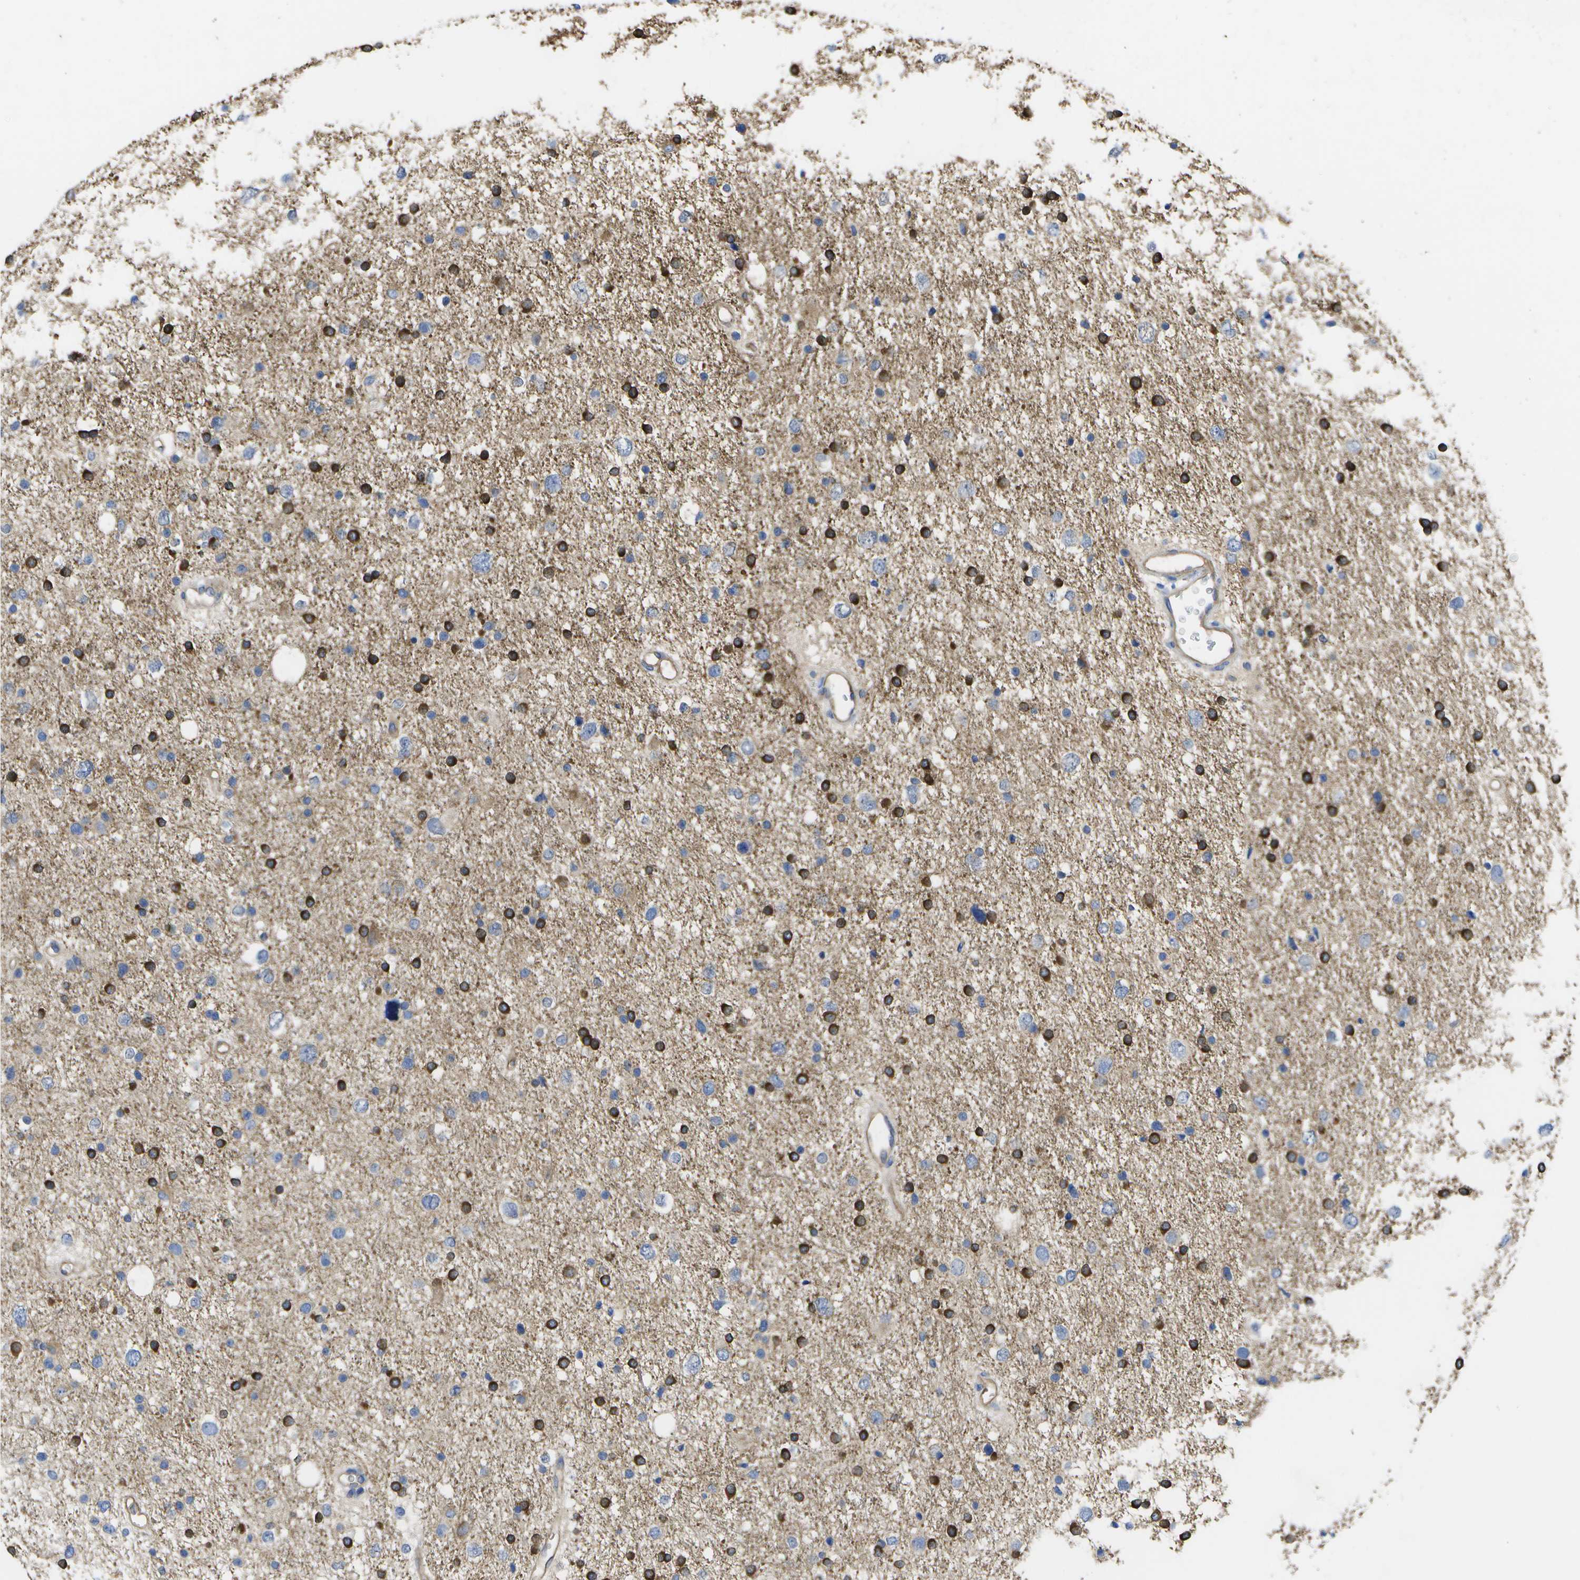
{"staining": {"intensity": "strong", "quantity": "25%-75%", "location": "cytoplasmic/membranous"}, "tissue": "glioma", "cell_type": "Tumor cells", "image_type": "cancer", "snomed": [{"axis": "morphology", "description": "Glioma, malignant, Low grade"}, {"axis": "topography", "description": "Brain"}], "caption": "Protein staining of glioma tissue exhibits strong cytoplasmic/membranous staining in approximately 25%-75% of tumor cells.", "gene": "DYSF", "patient": {"sex": "female", "age": 37}}